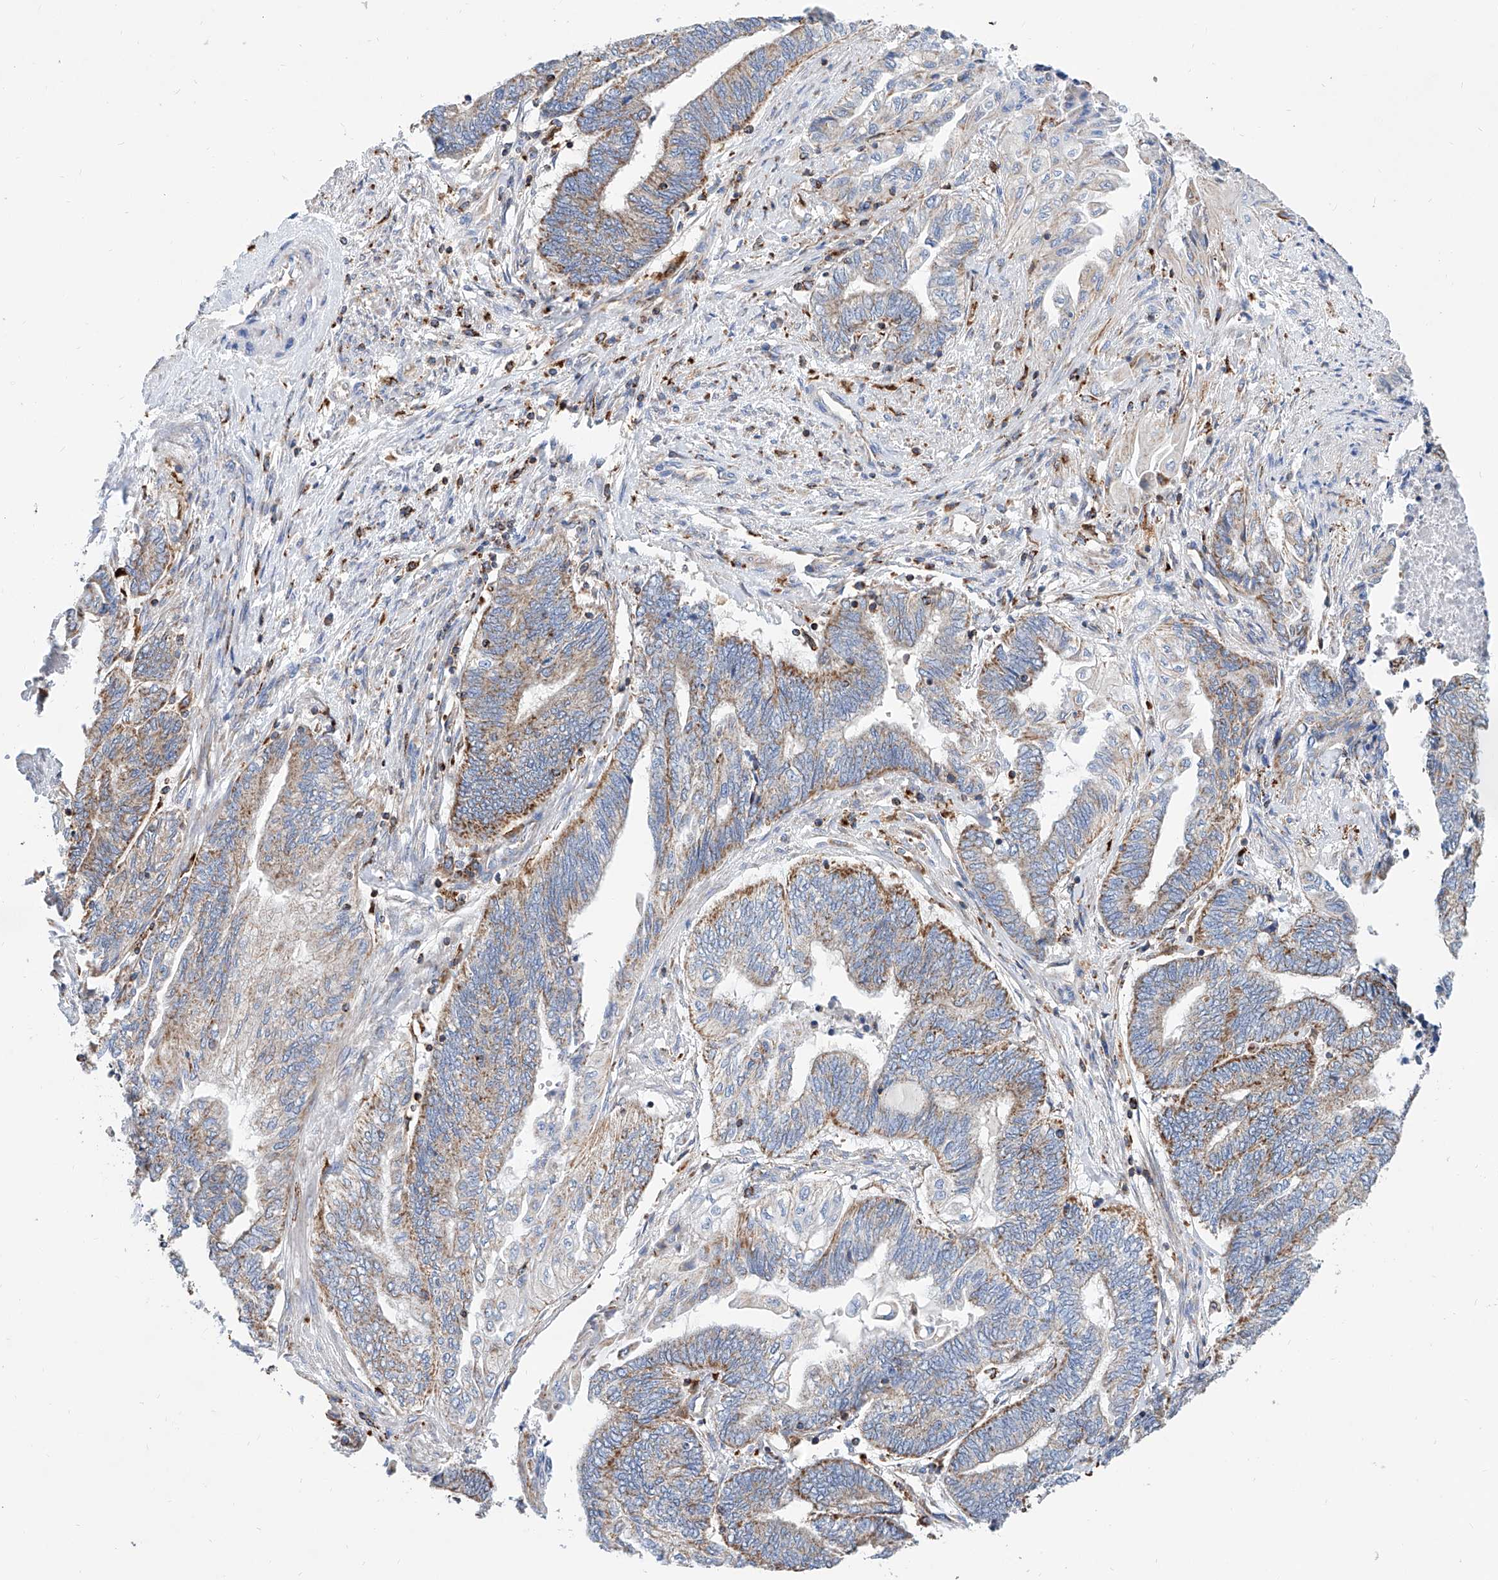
{"staining": {"intensity": "moderate", "quantity": "25%-75%", "location": "cytoplasmic/membranous"}, "tissue": "endometrial cancer", "cell_type": "Tumor cells", "image_type": "cancer", "snomed": [{"axis": "morphology", "description": "Adenocarcinoma, NOS"}, {"axis": "topography", "description": "Uterus"}, {"axis": "topography", "description": "Endometrium"}], "caption": "This is an image of immunohistochemistry staining of endometrial cancer, which shows moderate staining in the cytoplasmic/membranous of tumor cells.", "gene": "CPNE5", "patient": {"sex": "female", "age": 70}}